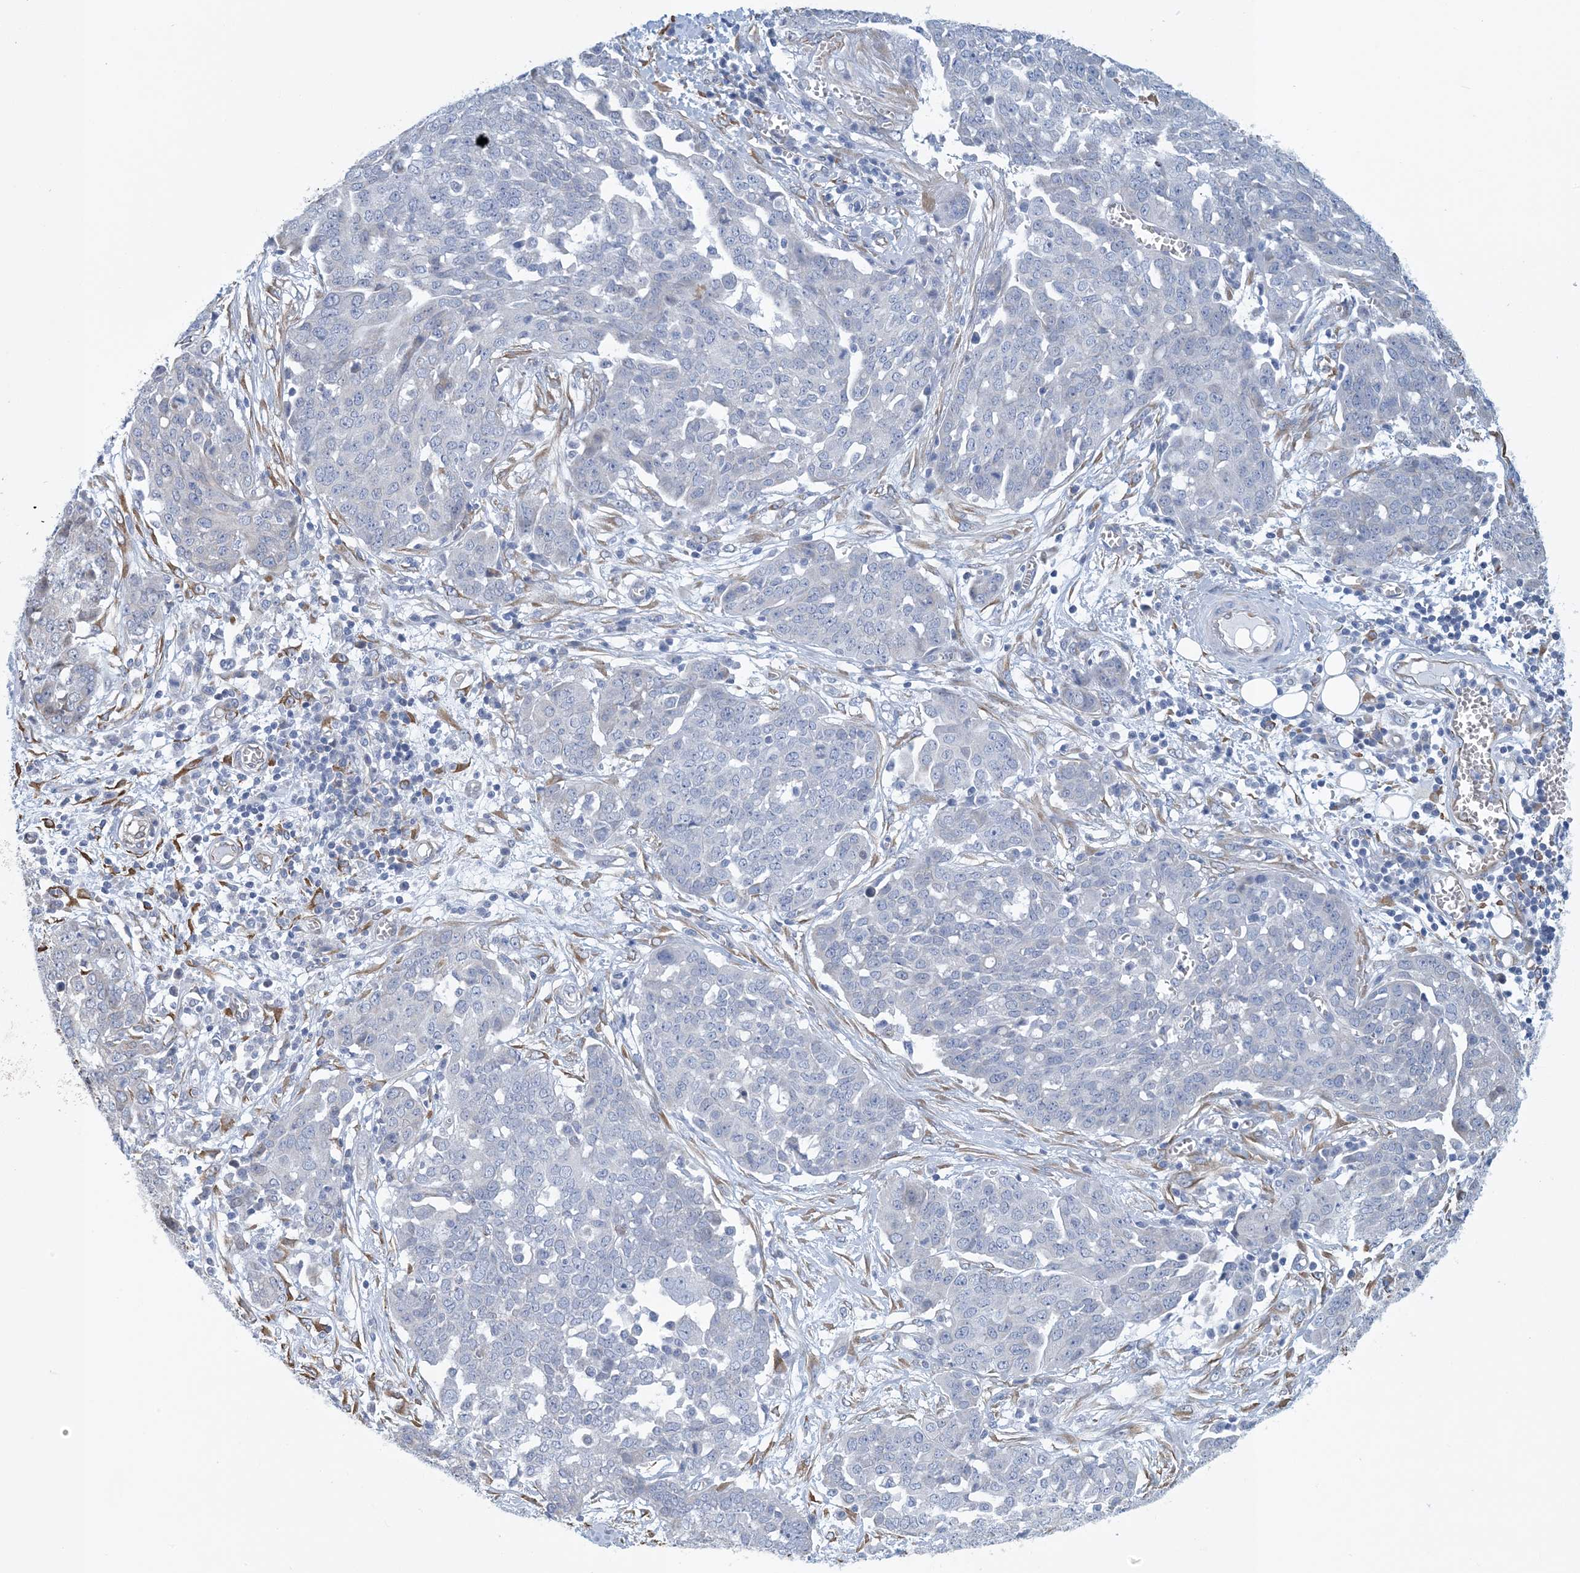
{"staining": {"intensity": "negative", "quantity": "none", "location": "none"}, "tissue": "ovarian cancer", "cell_type": "Tumor cells", "image_type": "cancer", "snomed": [{"axis": "morphology", "description": "Cystadenocarcinoma, serous, NOS"}, {"axis": "topography", "description": "Soft tissue"}, {"axis": "topography", "description": "Ovary"}], "caption": "An image of ovarian cancer (serous cystadenocarcinoma) stained for a protein reveals no brown staining in tumor cells.", "gene": "CCDC14", "patient": {"sex": "female", "age": 57}}